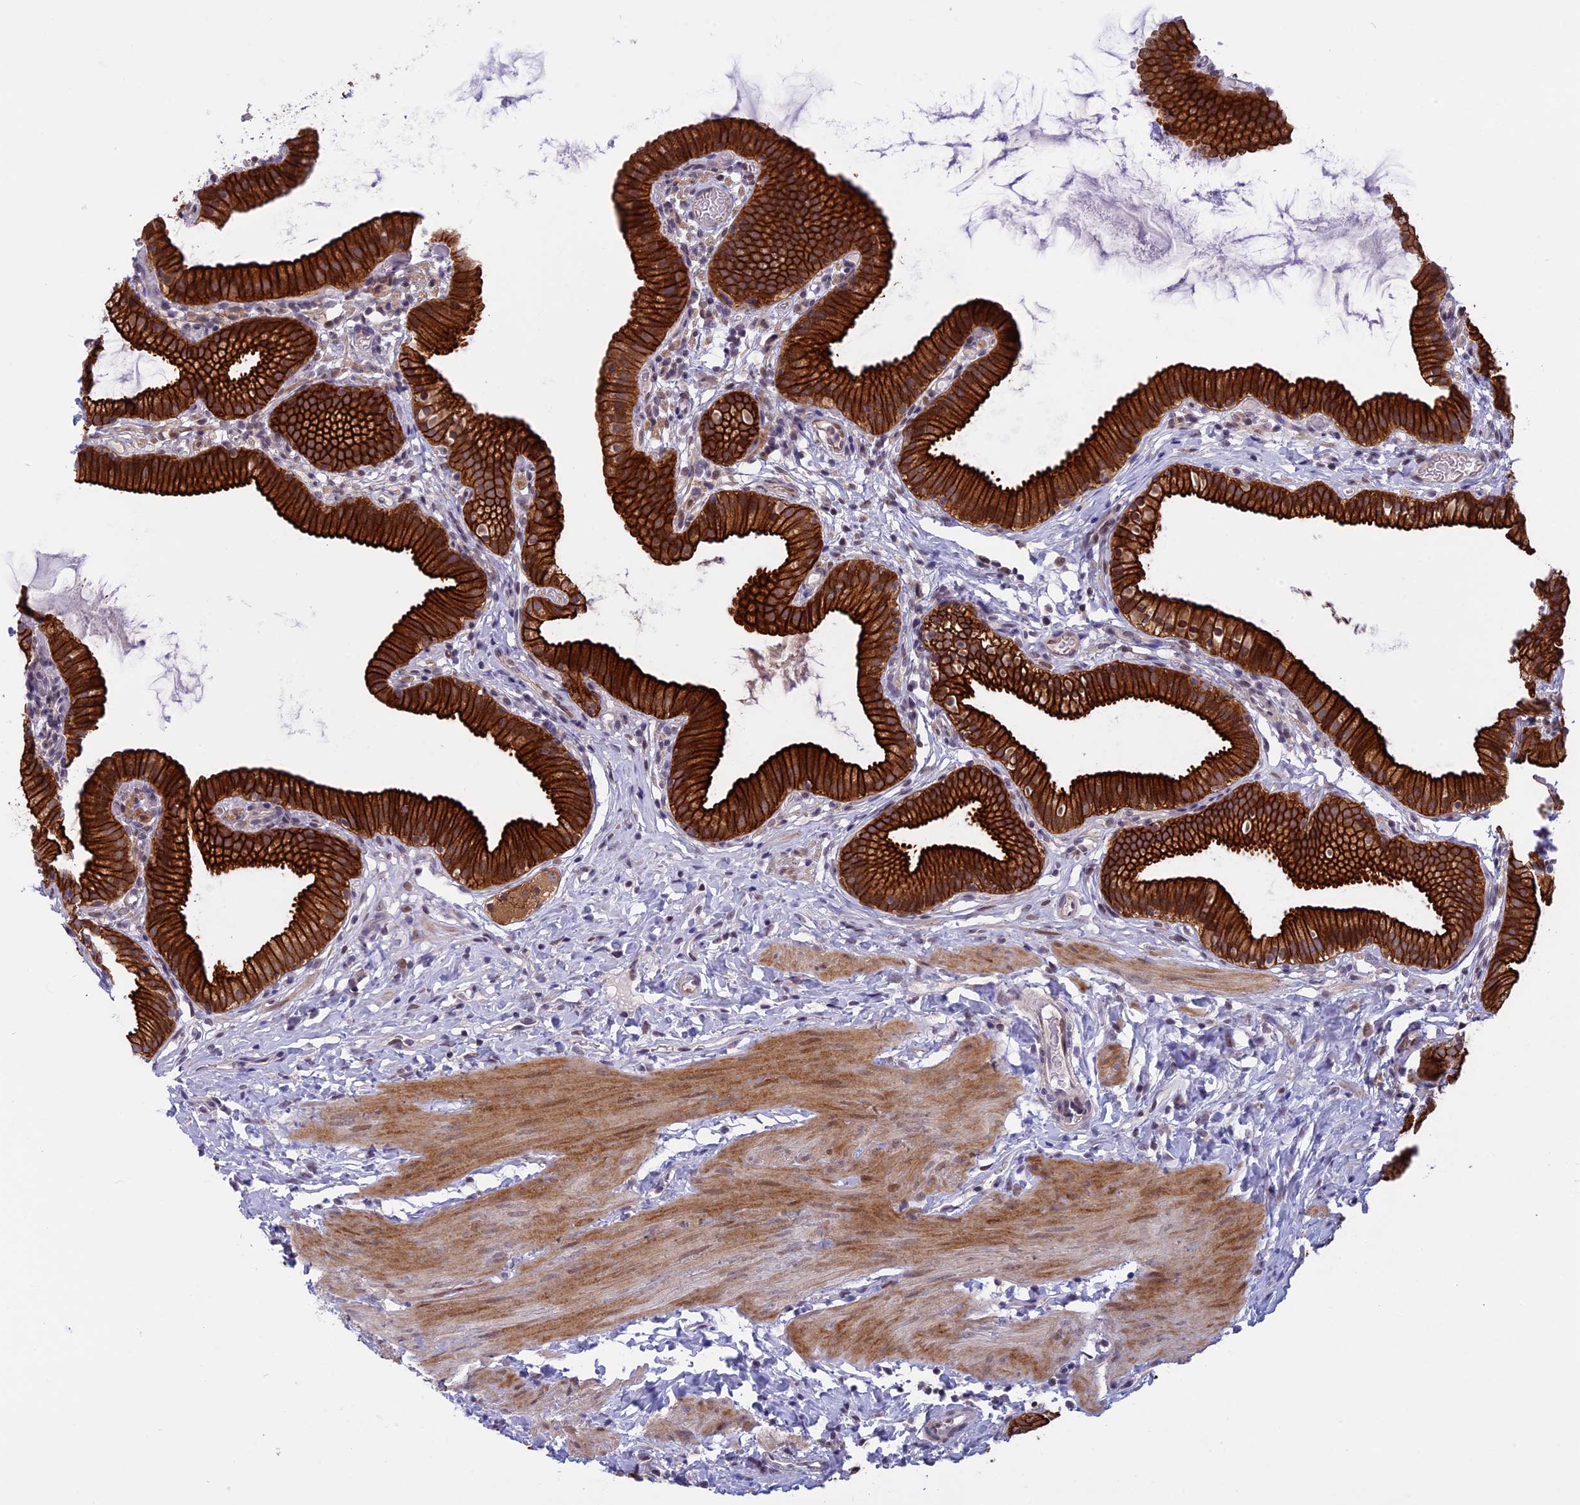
{"staining": {"intensity": "strong", "quantity": ">75%", "location": "cytoplasmic/membranous"}, "tissue": "gallbladder", "cell_type": "Glandular cells", "image_type": "normal", "snomed": [{"axis": "morphology", "description": "Normal tissue, NOS"}, {"axis": "topography", "description": "Gallbladder"}], "caption": "A brown stain labels strong cytoplasmic/membranous positivity of a protein in glandular cells of benign human gallbladder. (Stains: DAB (3,3'-diaminobenzidine) in brown, nuclei in blue, Microscopy: brightfield microscopy at high magnification).", "gene": "CORO2A", "patient": {"sex": "female", "age": 46}}